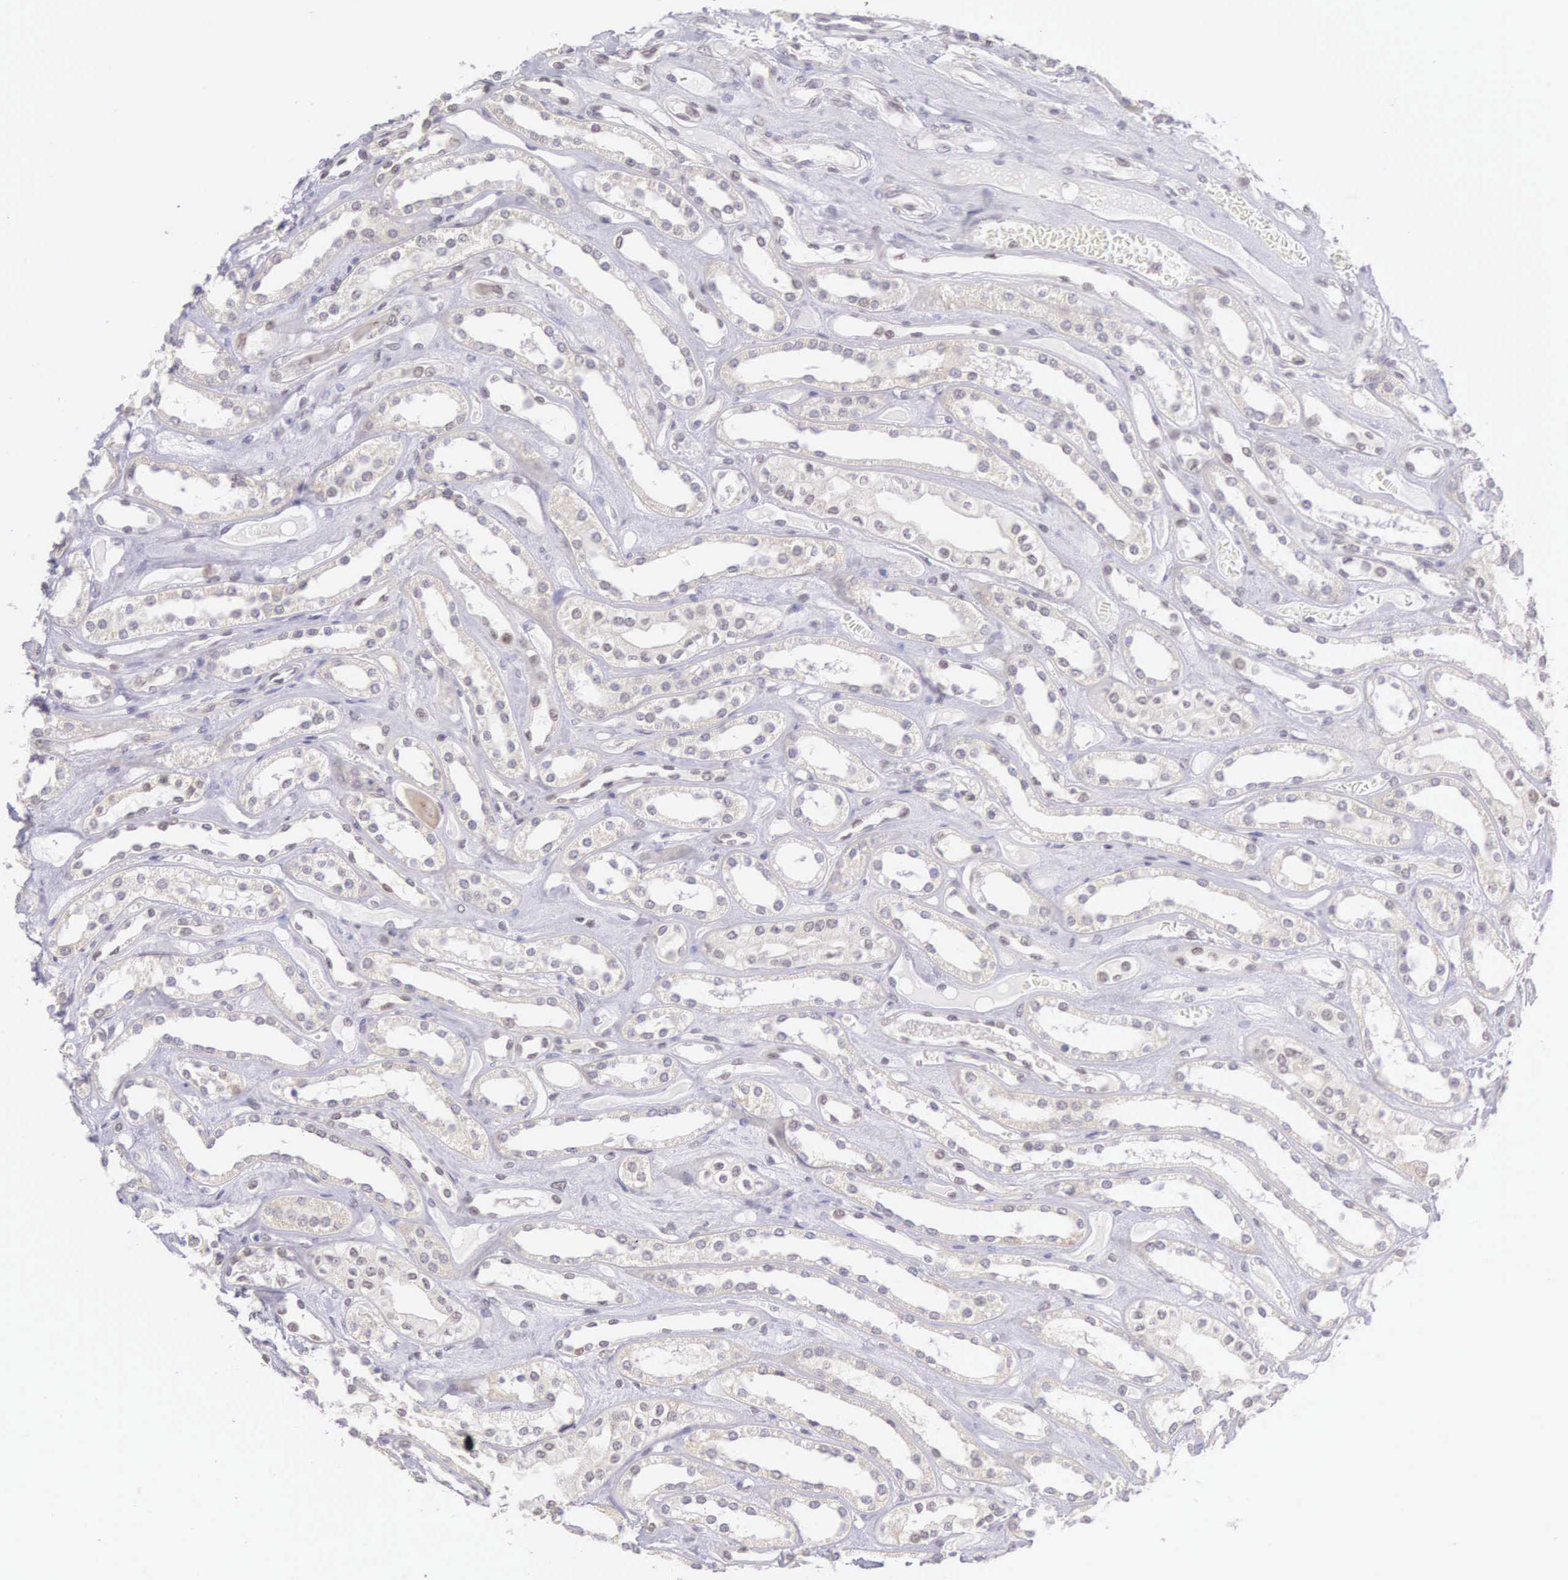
{"staining": {"intensity": "weak", "quantity": "<25%", "location": "nuclear"}, "tissue": "kidney", "cell_type": "Cells in glomeruli", "image_type": "normal", "snomed": [{"axis": "morphology", "description": "Normal tissue, NOS"}, {"axis": "topography", "description": "Kidney"}], "caption": "This image is of benign kidney stained with IHC to label a protein in brown with the nuclei are counter-stained blue. There is no positivity in cells in glomeruli.", "gene": "CCDC117", "patient": {"sex": "female", "age": 52}}